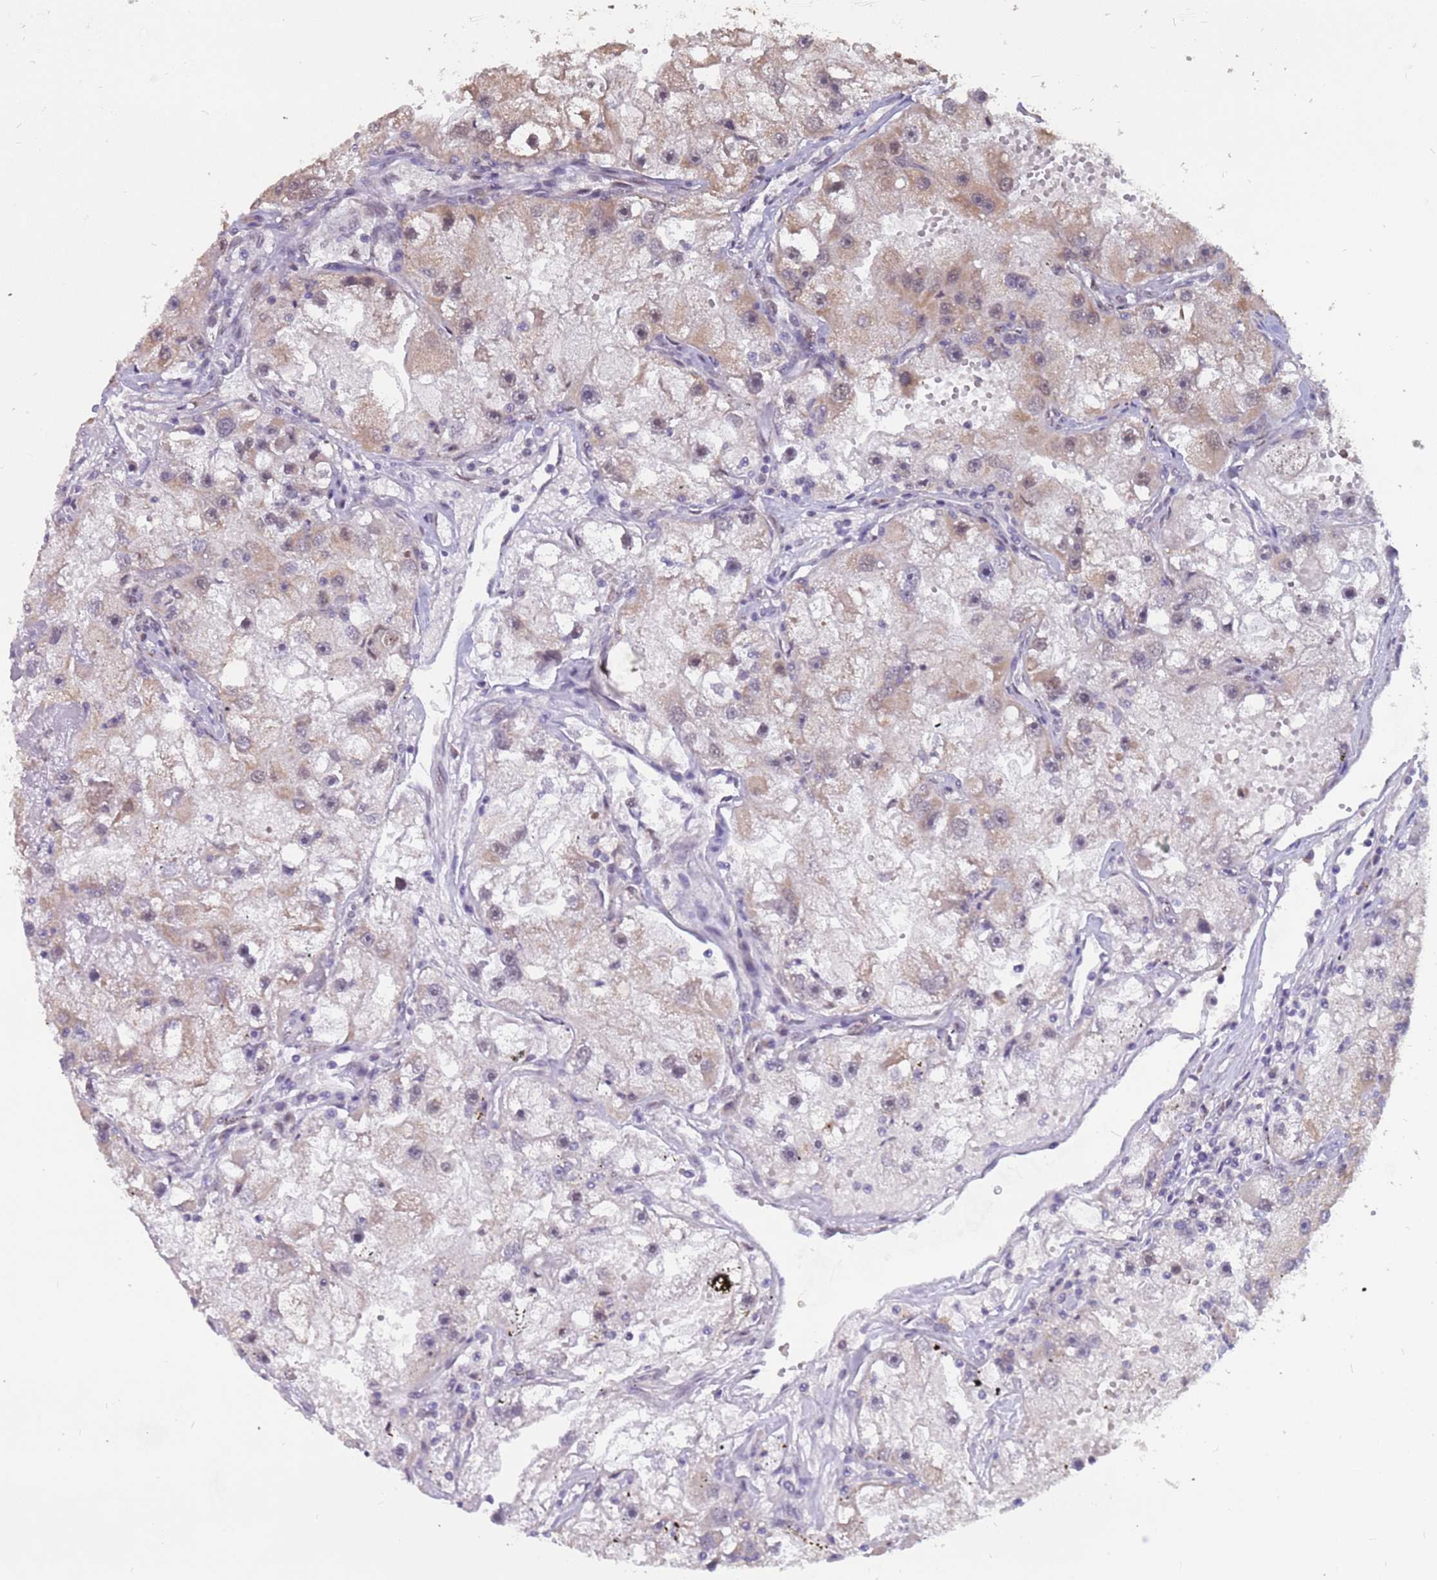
{"staining": {"intensity": "weak", "quantity": "<25%", "location": "cytoplasmic/membranous"}, "tissue": "renal cancer", "cell_type": "Tumor cells", "image_type": "cancer", "snomed": [{"axis": "morphology", "description": "Adenocarcinoma, NOS"}, {"axis": "topography", "description": "Kidney"}], "caption": "IHC image of human adenocarcinoma (renal) stained for a protein (brown), which exhibits no positivity in tumor cells. (Brightfield microscopy of DAB immunohistochemistry (IHC) at high magnification).", "gene": "DENND2B", "patient": {"sex": "male", "age": 63}}